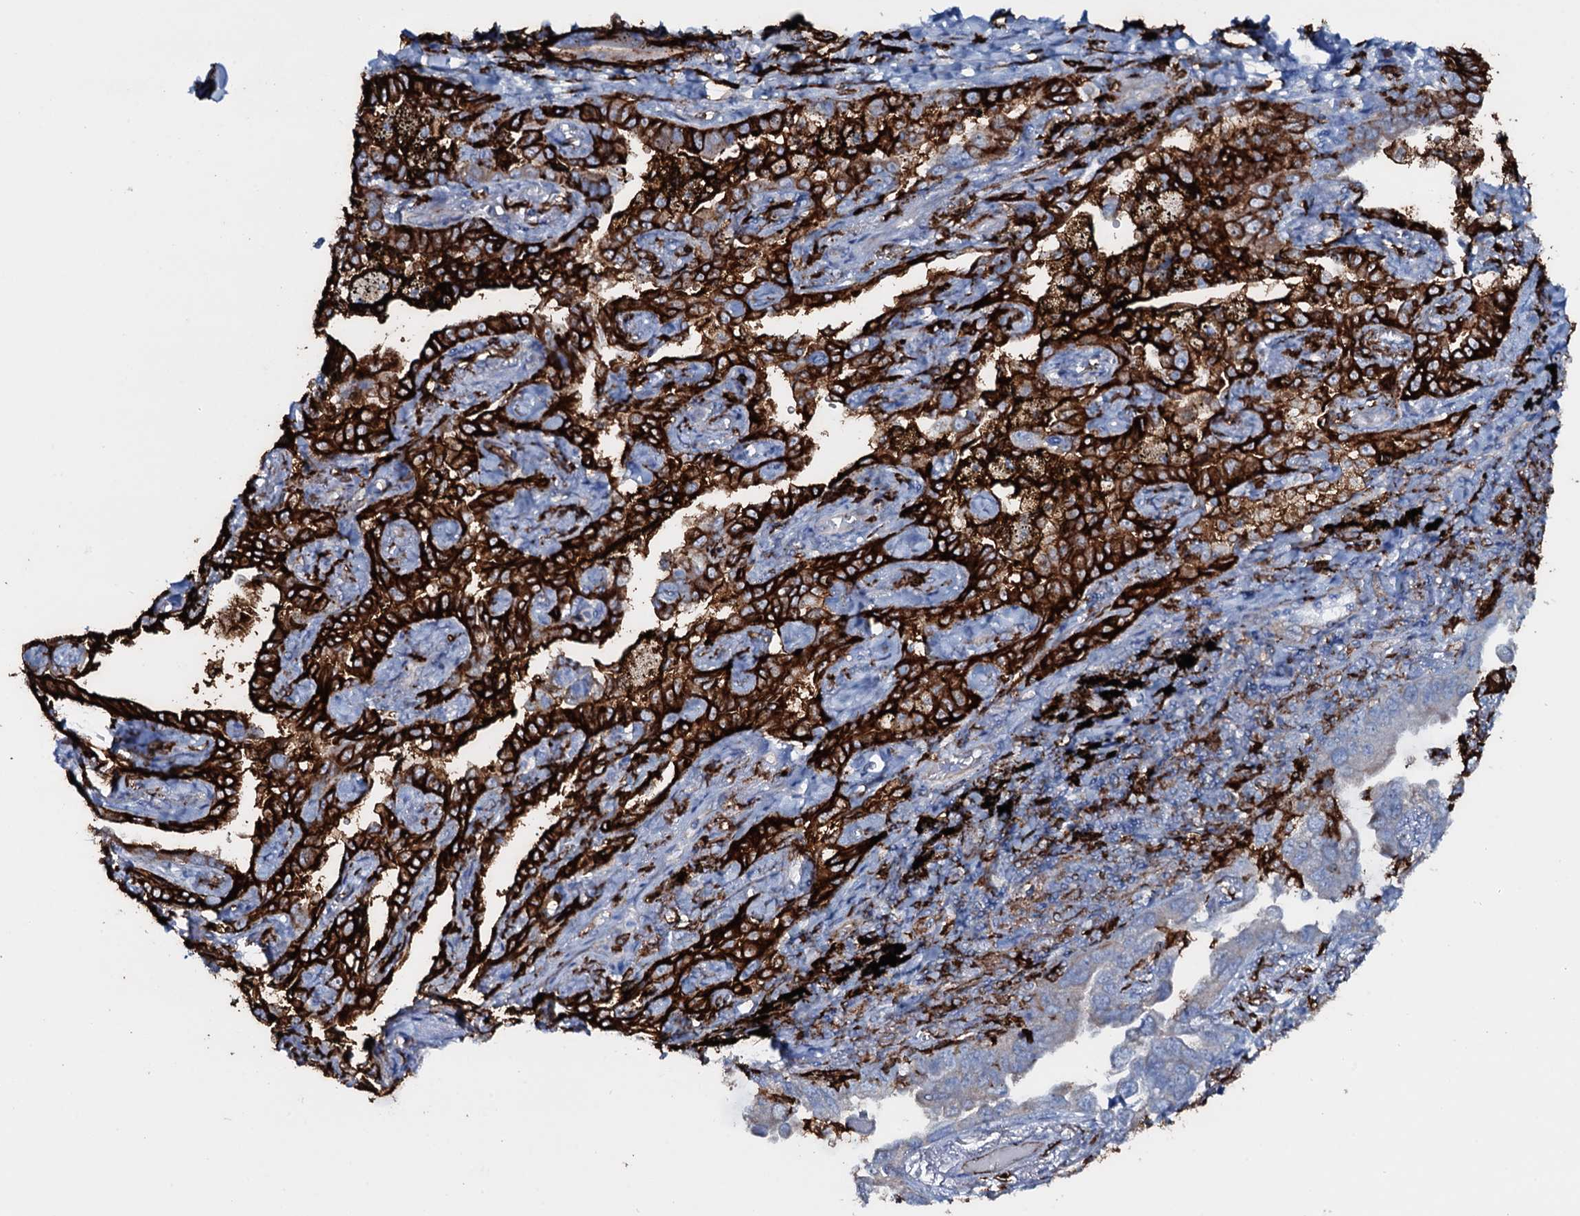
{"staining": {"intensity": "strong", "quantity": ">75%", "location": "cytoplasmic/membranous"}, "tissue": "lung cancer", "cell_type": "Tumor cells", "image_type": "cancer", "snomed": [{"axis": "morphology", "description": "Adenocarcinoma, NOS"}, {"axis": "topography", "description": "Lung"}], "caption": "There is high levels of strong cytoplasmic/membranous staining in tumor cells of lung cancer, as demonstrated by immunohistochemical staining (brown color).", "gene": "OSBPL2", "patient": {"sex": "male", "age": 67}}